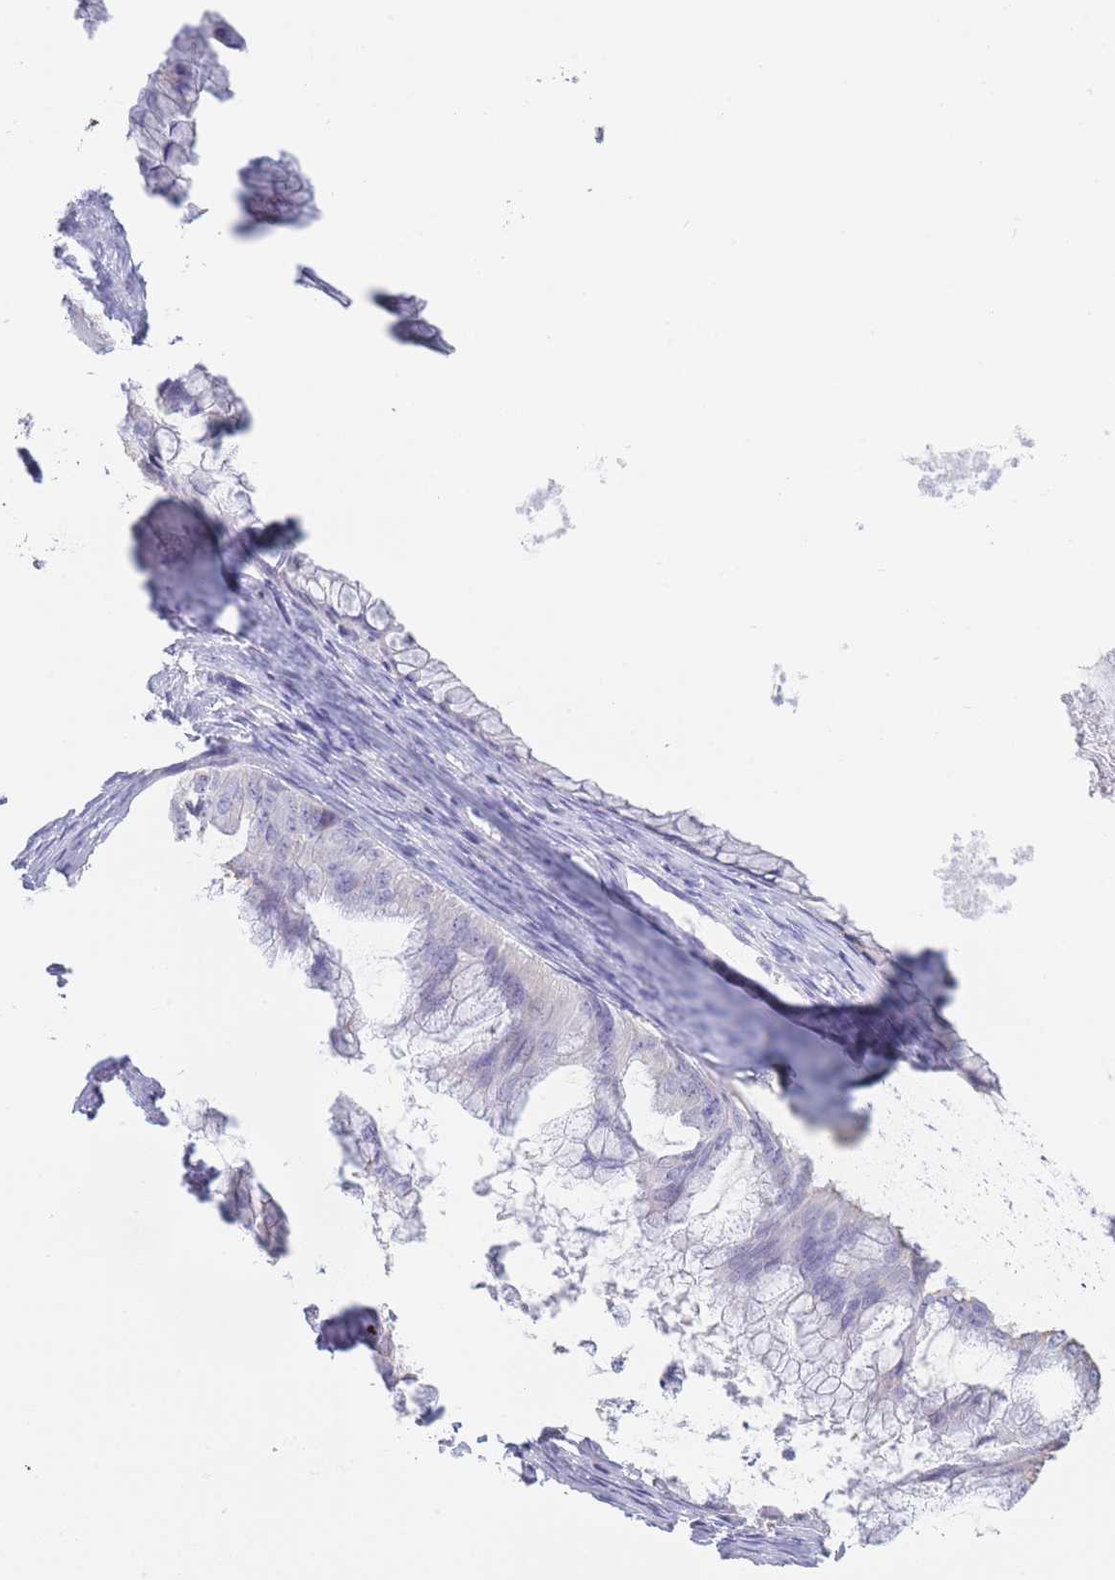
{"staining": {"intensity": "negative", "quantity": "none", "location": "none"}, "tissue": "ovarian cancer", "cell_type": "Tumor cells", "image_type": "cancer", "snomed": [{"axis": "morphology", "description": "Cystadenocarcinoma, mucinous, NOS"}, {"axis": "topography", "description": "Ovary"}], "caption": "IHC of ovarian mucinous cystadenocarcinoma demonstrates no staining in tumor cells. (DAB (3,3'-diaminobenzidine) immunohistochemistry with hematoxylin counter stain).", "gene": "CD37", "patient": {"sex": "female", "age": 35}}